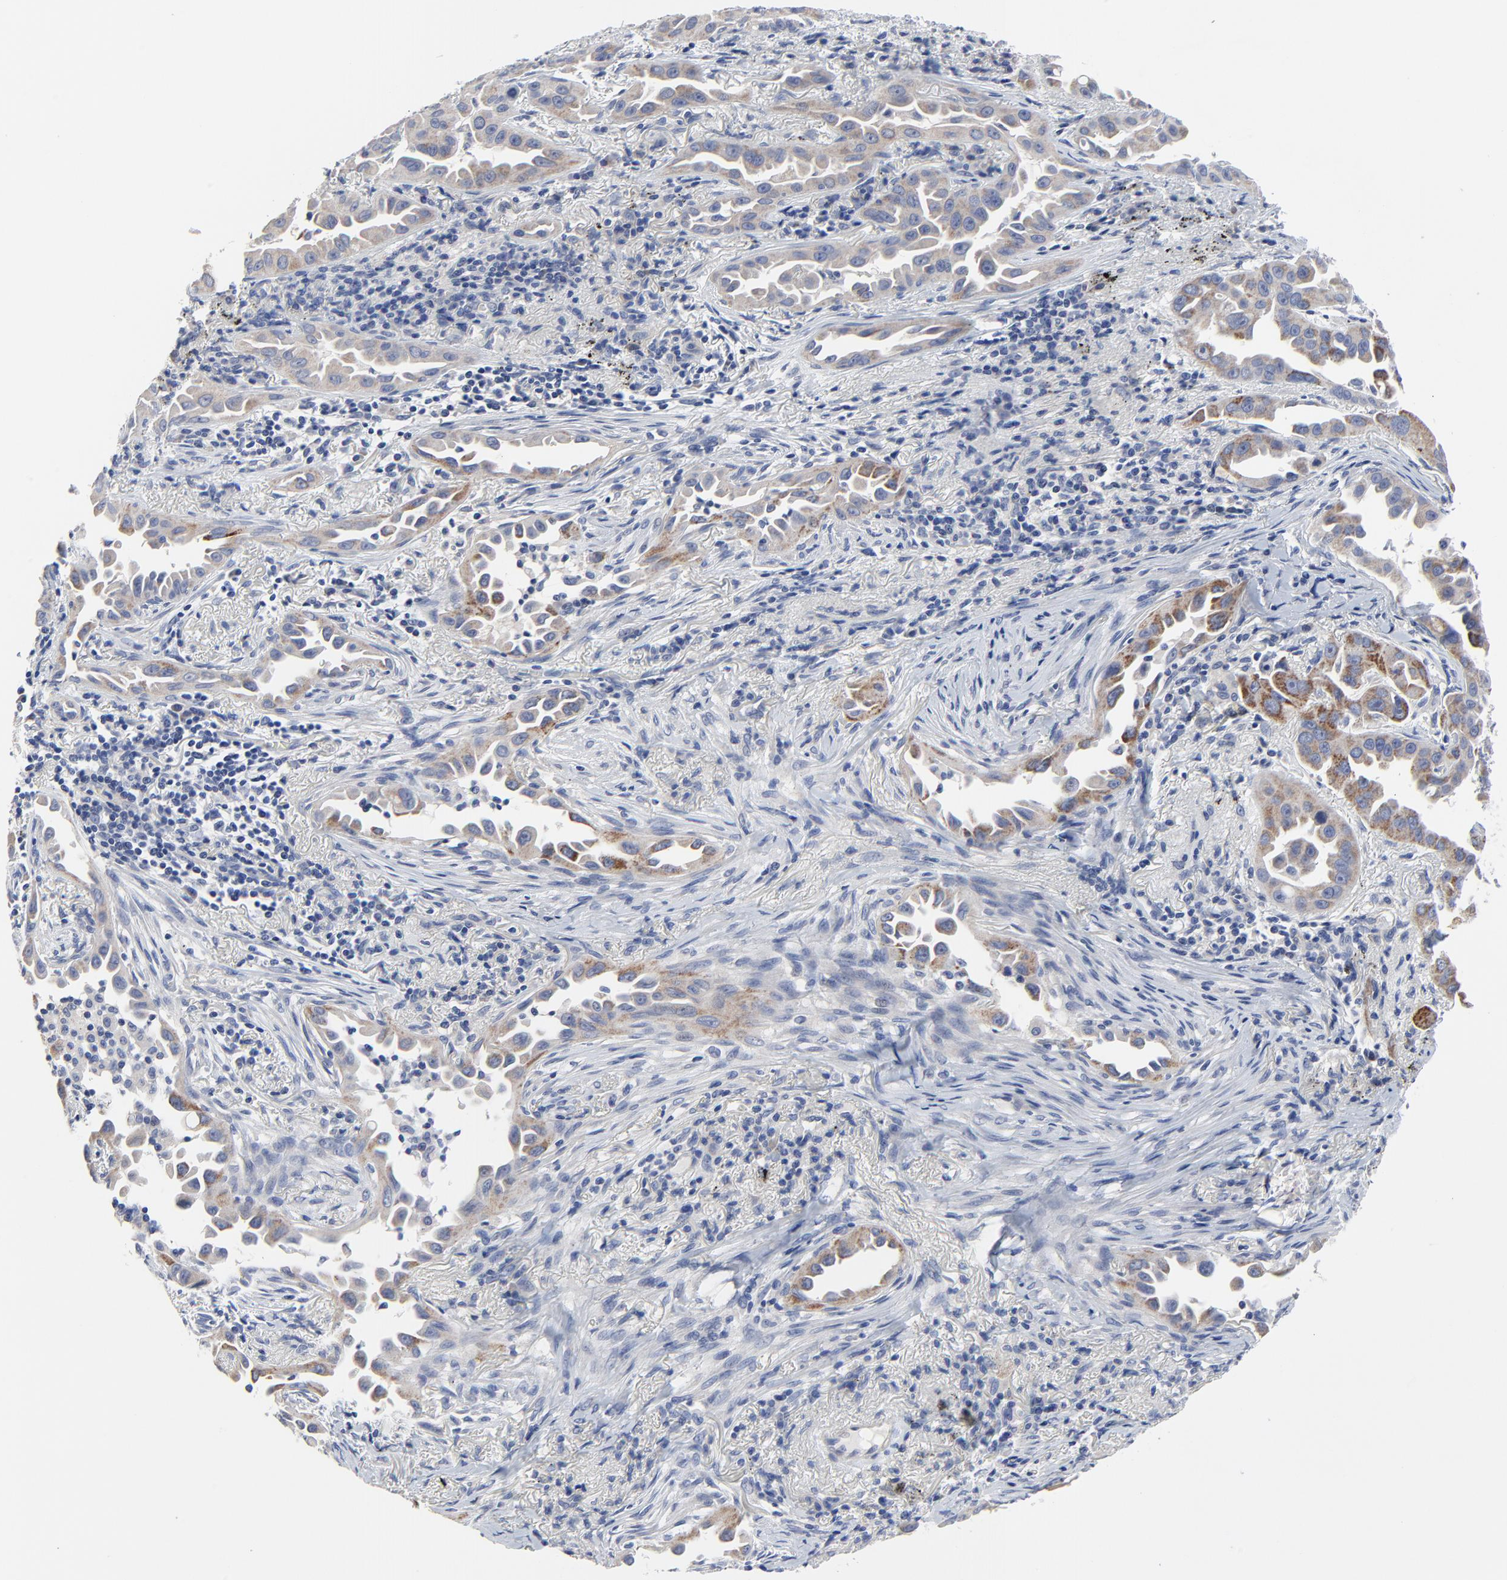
{"staining": {"intensity": "moderate", "quantity": ">75%", "location": "cytoplasmic/membranous"}, "tissue": "lung cancer", "cell_type": "Tumor cells", "image_type": "cancer", "snomed": [{"axis": "morphology", "description": "Normal tissue, NOS"}, {"axis": "morphology", "description": "Adenocarcinoma, NOS"}, {"axis": "topography", "description": "Bronchus"}], "caption": "This is an image of IHC staining of lung adenocarcinoma, which shows moderate expression in the cytoplasmic/membranous of tumor cells.", "gene": "DHRSX", "patient": {"sex": "male", "age": 68}}